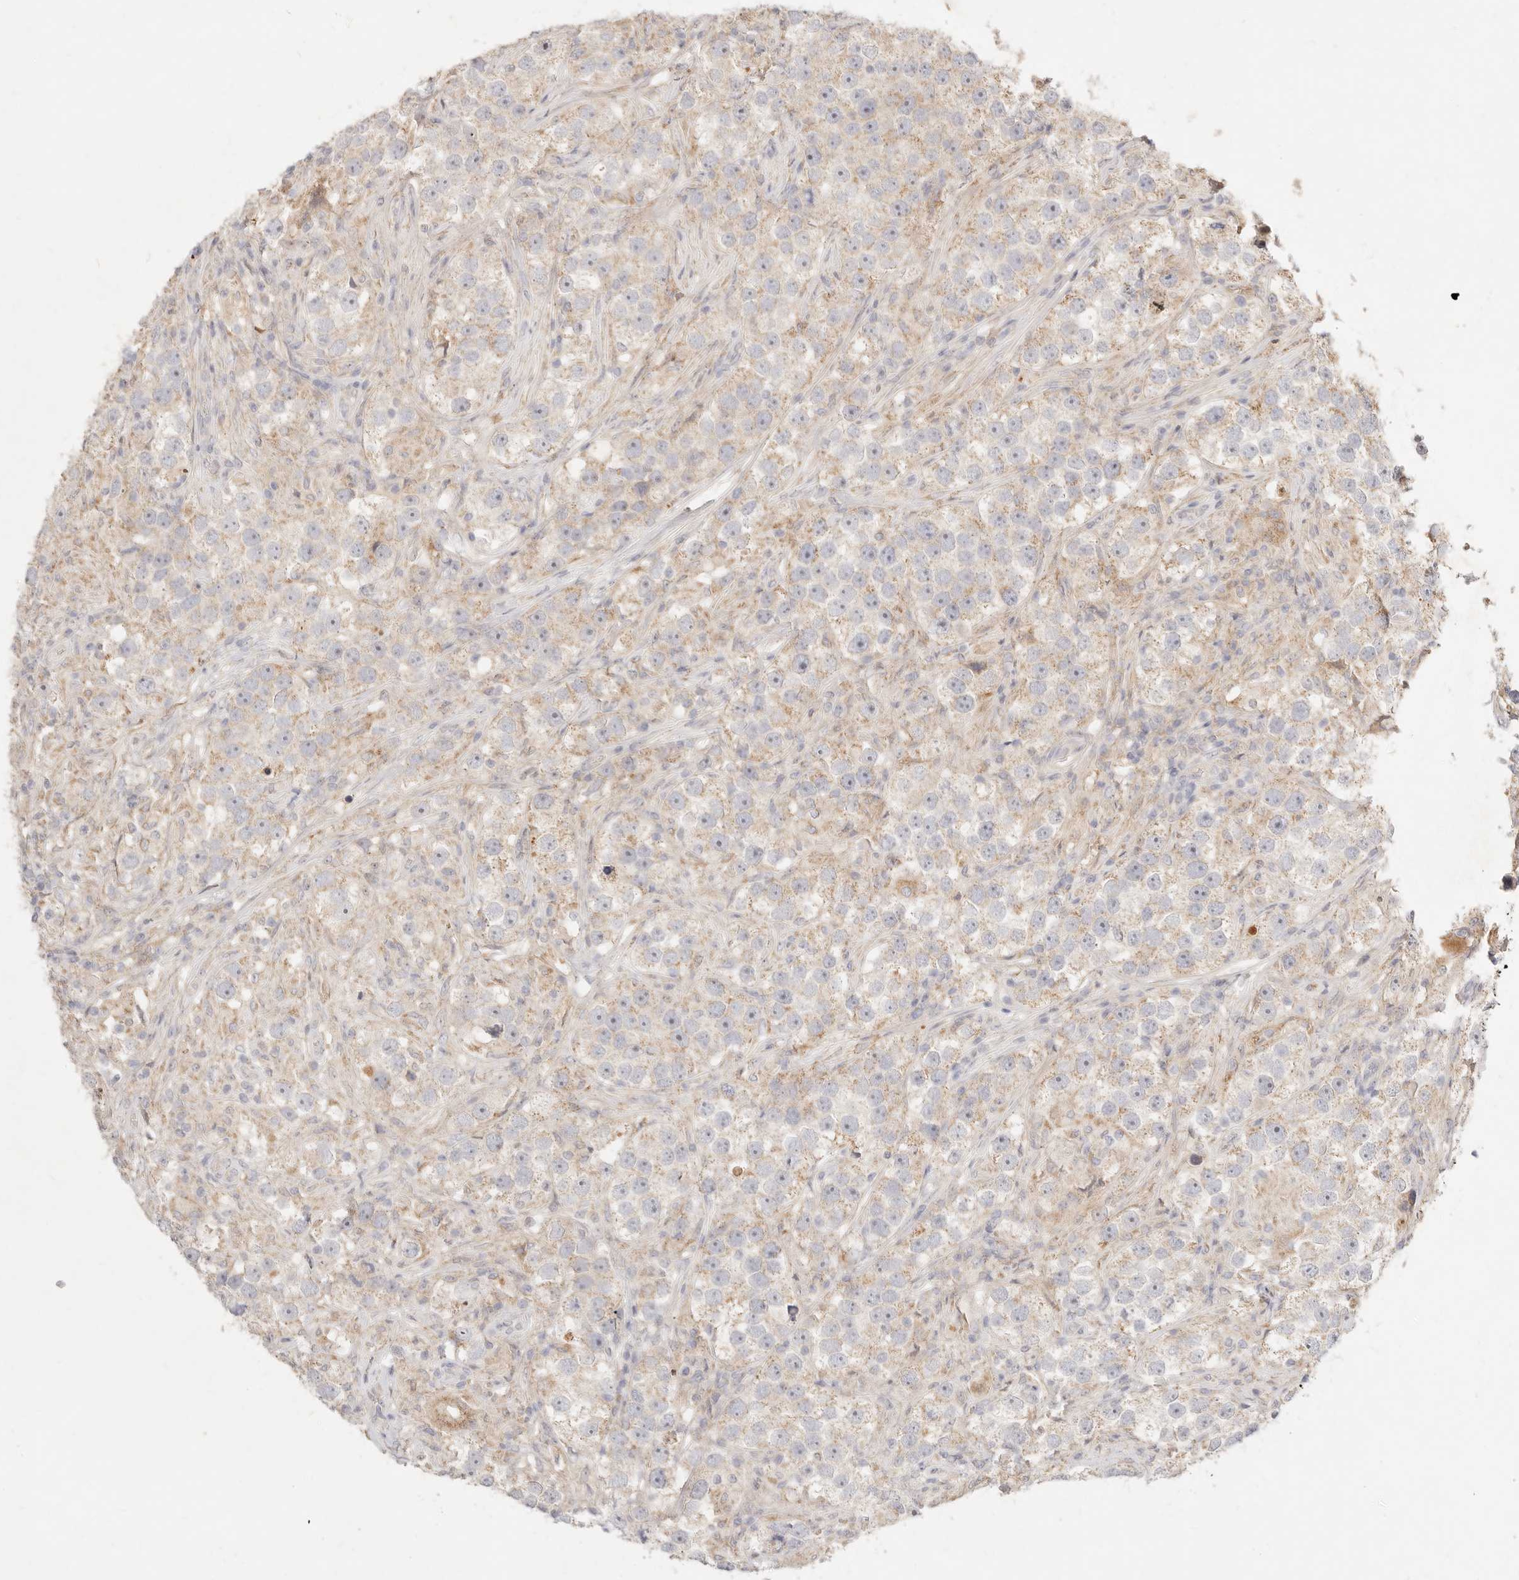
{"staining": {"intensity": "negative", "quantity": "none", "location": "none"}, "tissue": "testis cancer", "cell_type": "Tumor cells", "image_type": "cancer", "snomed": [{"axis": "morphology", "description": "Seminoma, NOS"}, {"axis": "topography", "description": "Testis"}], "caption": "IHC image of seminoma (testis) stained for a protein (brown), which shows no positivity in tumor cells.", "gene": "ACOX1", "patient": {"sex": "male", "age": 49}}